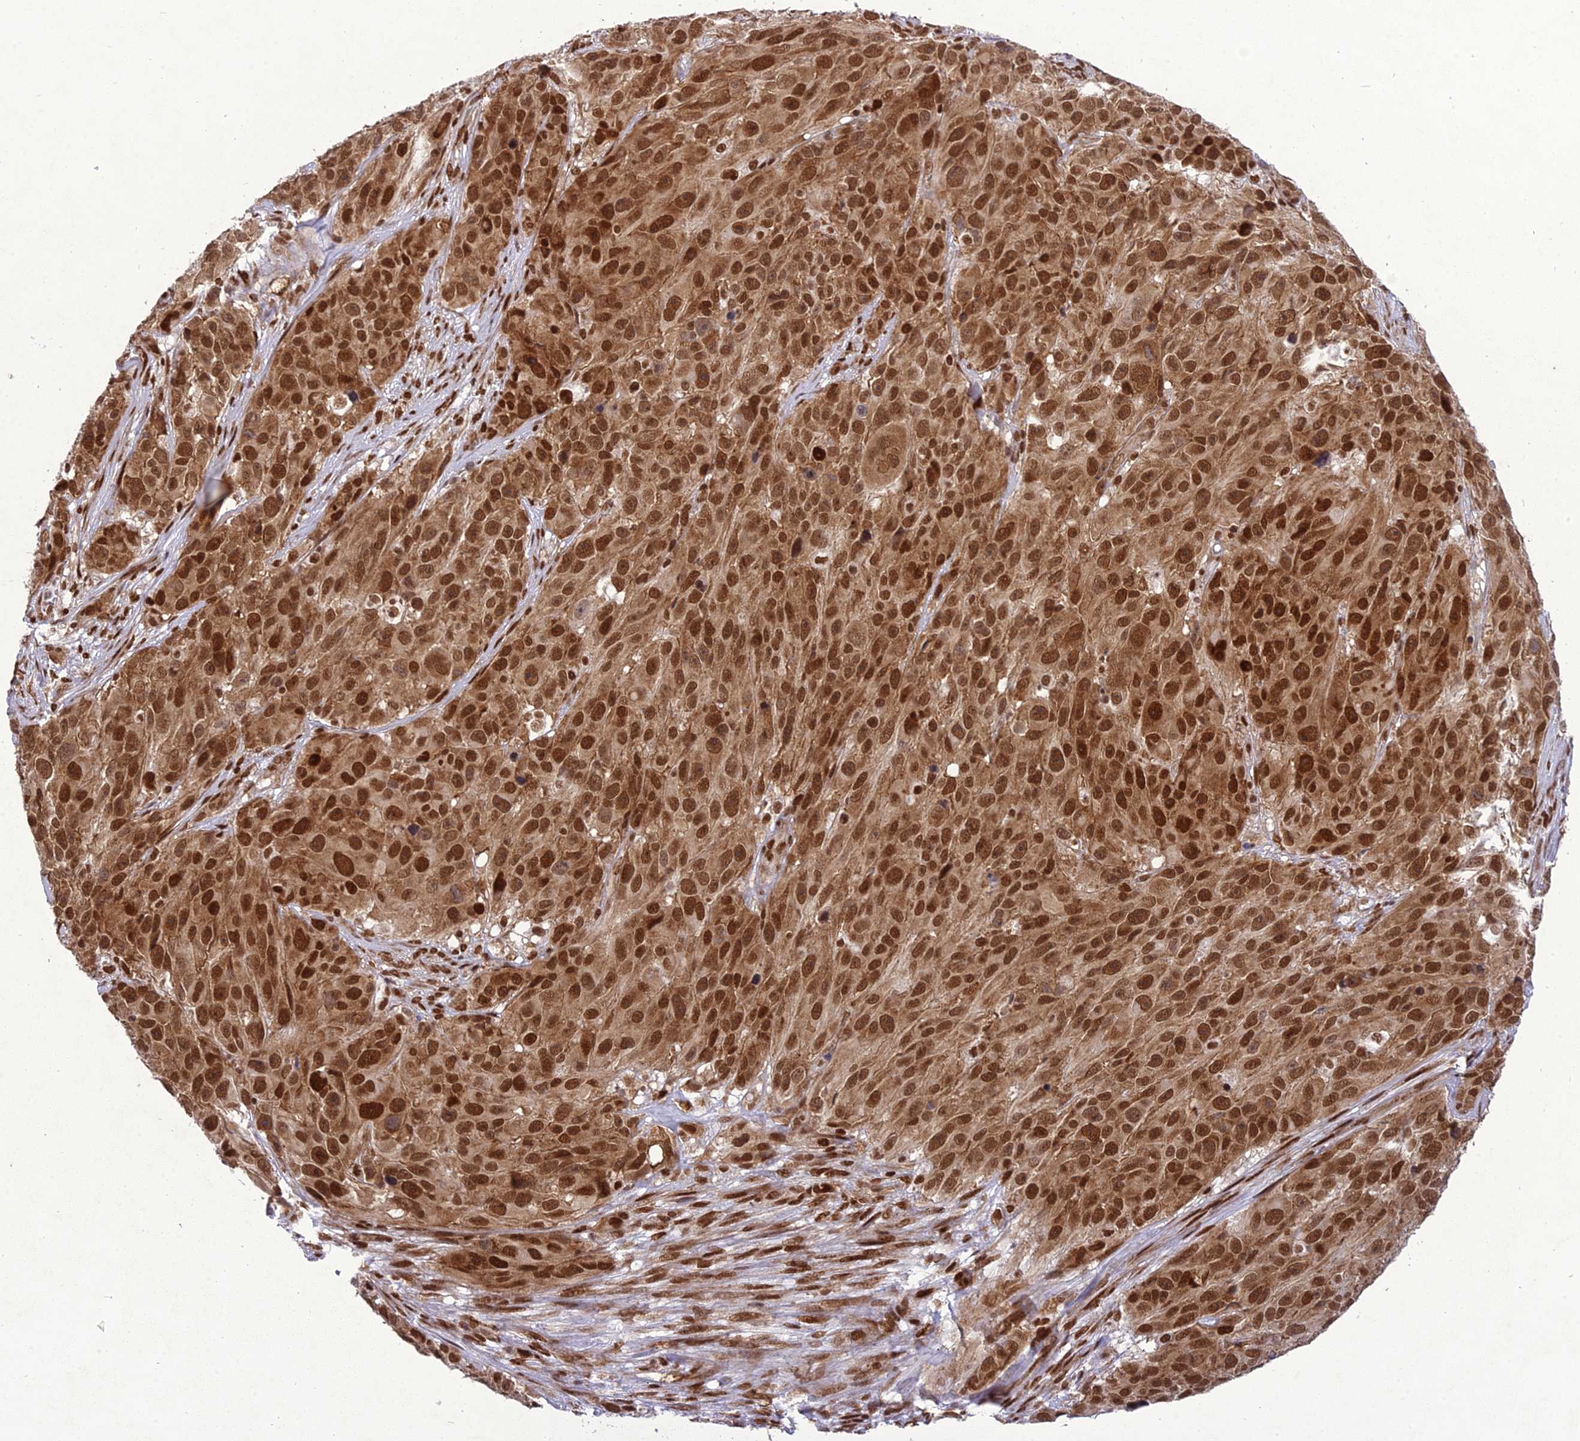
{"staining": {"intensity": "strong", "quantity": ">75%", "location": "cytoplasmic/membranous,nuclear"}, "tissue": "melanoma", "cell_type": "Tumor cells", "image_type": "cancer", "snomed": [{"axis": "morphology", "description": "Malignant melanoma, NOS"}, {"axis": "topography", "description": "Skin"}], "caption": "The immunohistochemical stain labels strong cytoplasmic/membranous and nuclear staining in tumor cells of malignant melanoma tissue.", "gene": "DDX1", "patient": {"sex": "male", "age": 84}}